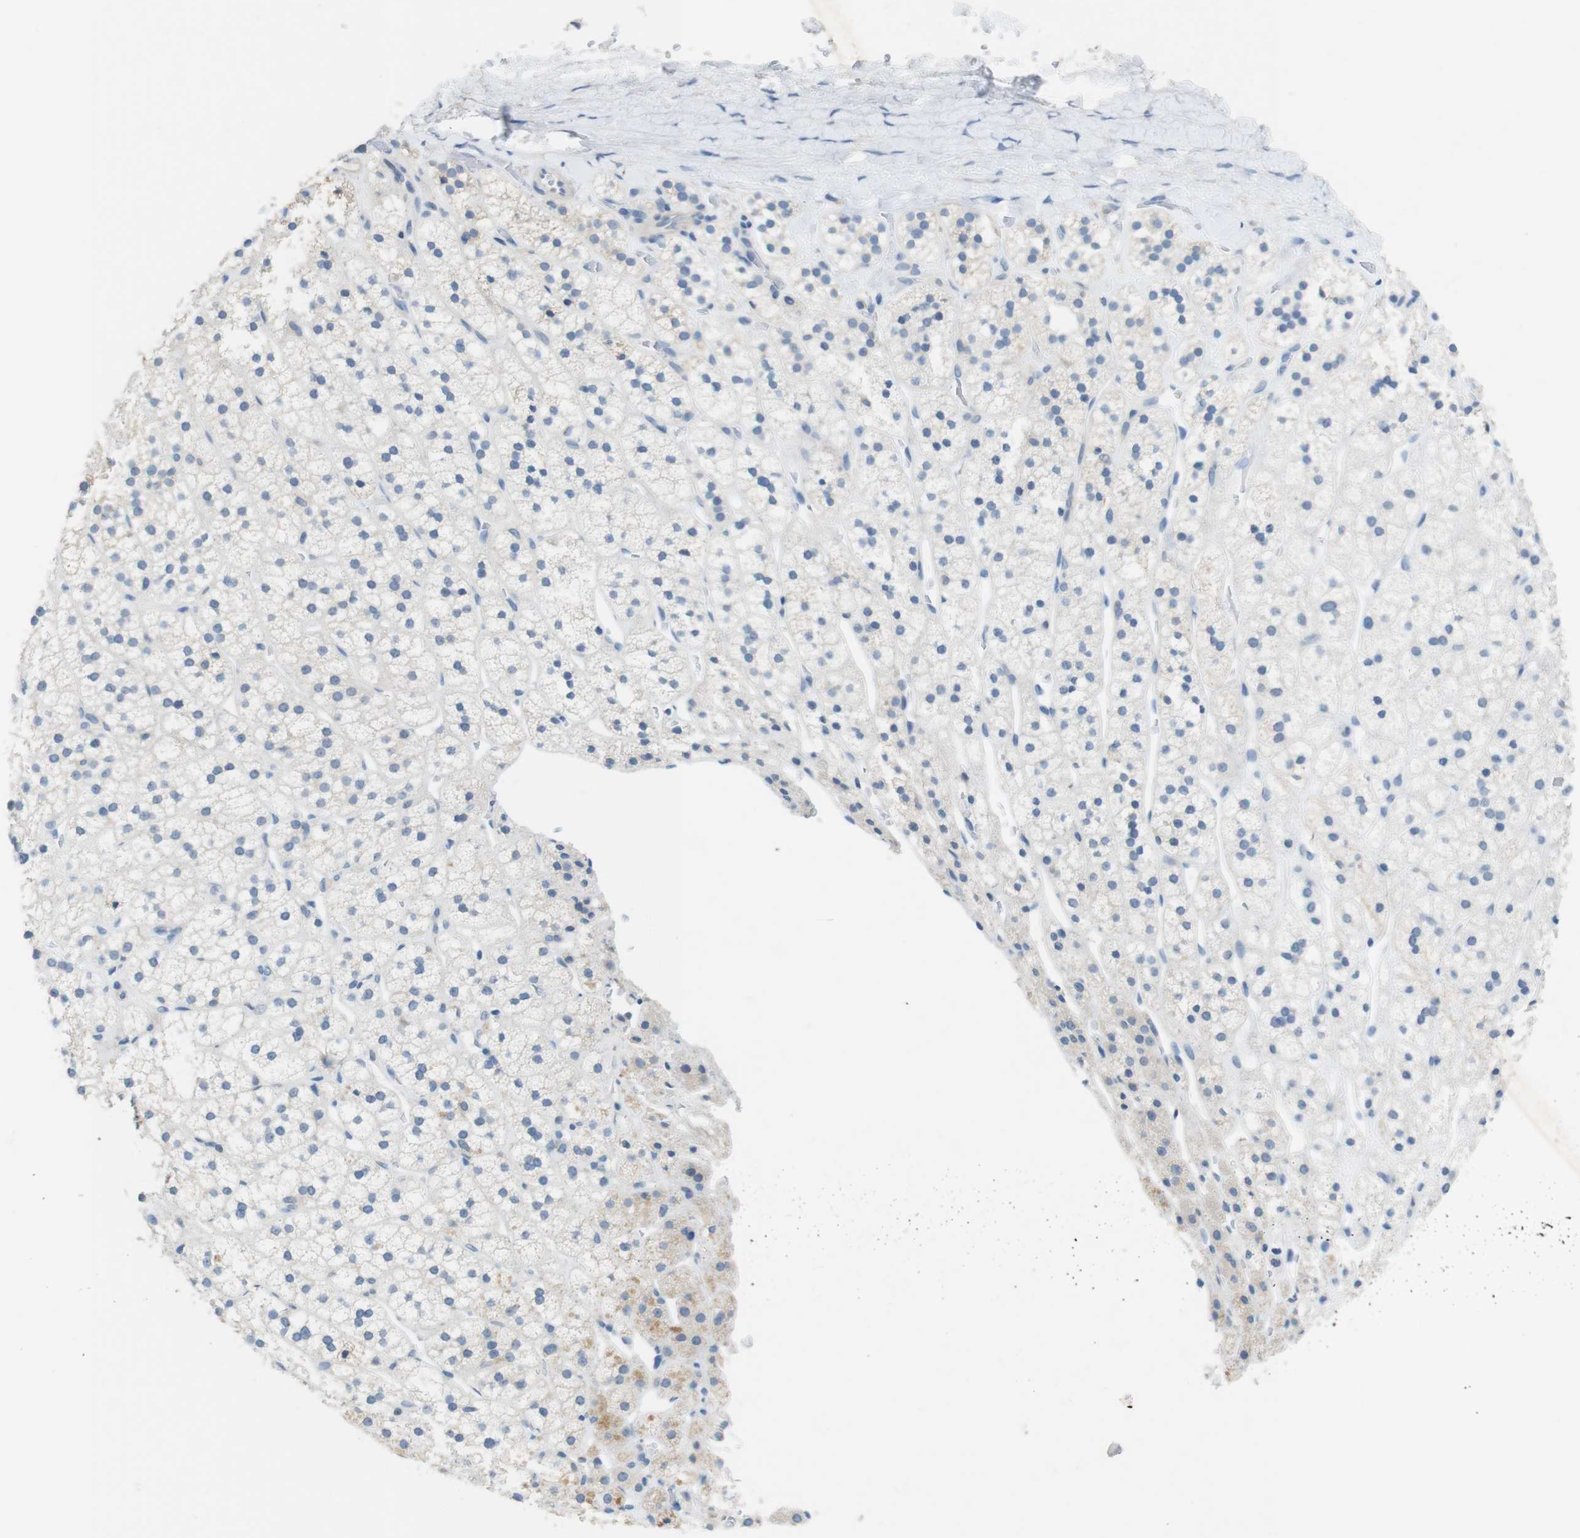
{"staining": {"intensity": "weak", "quantity": "<25%", "location": "cytoplasmic/membranous"}, "tissue": "adrenal gland", "cell_type": "Glandular cells", "image_type": "normal", "snomed": [{"axis": "morphology", "description": "Normal tissue, NOS"}, {"axis": "topography", "description": "Adrenal gland"}], "caption": "Protein analysis of normal adrenal gland exhibits no significant expression in glandular cells. (Stains: DAB (3,3'-diaminobenzidine) immunohistochemistry (IHC) with hematoxylin counter stain, Microscopy: brightfield microscopy at high magnification).", "gene": "TJP3", "patient": {"sex": "male", "age": 56}}